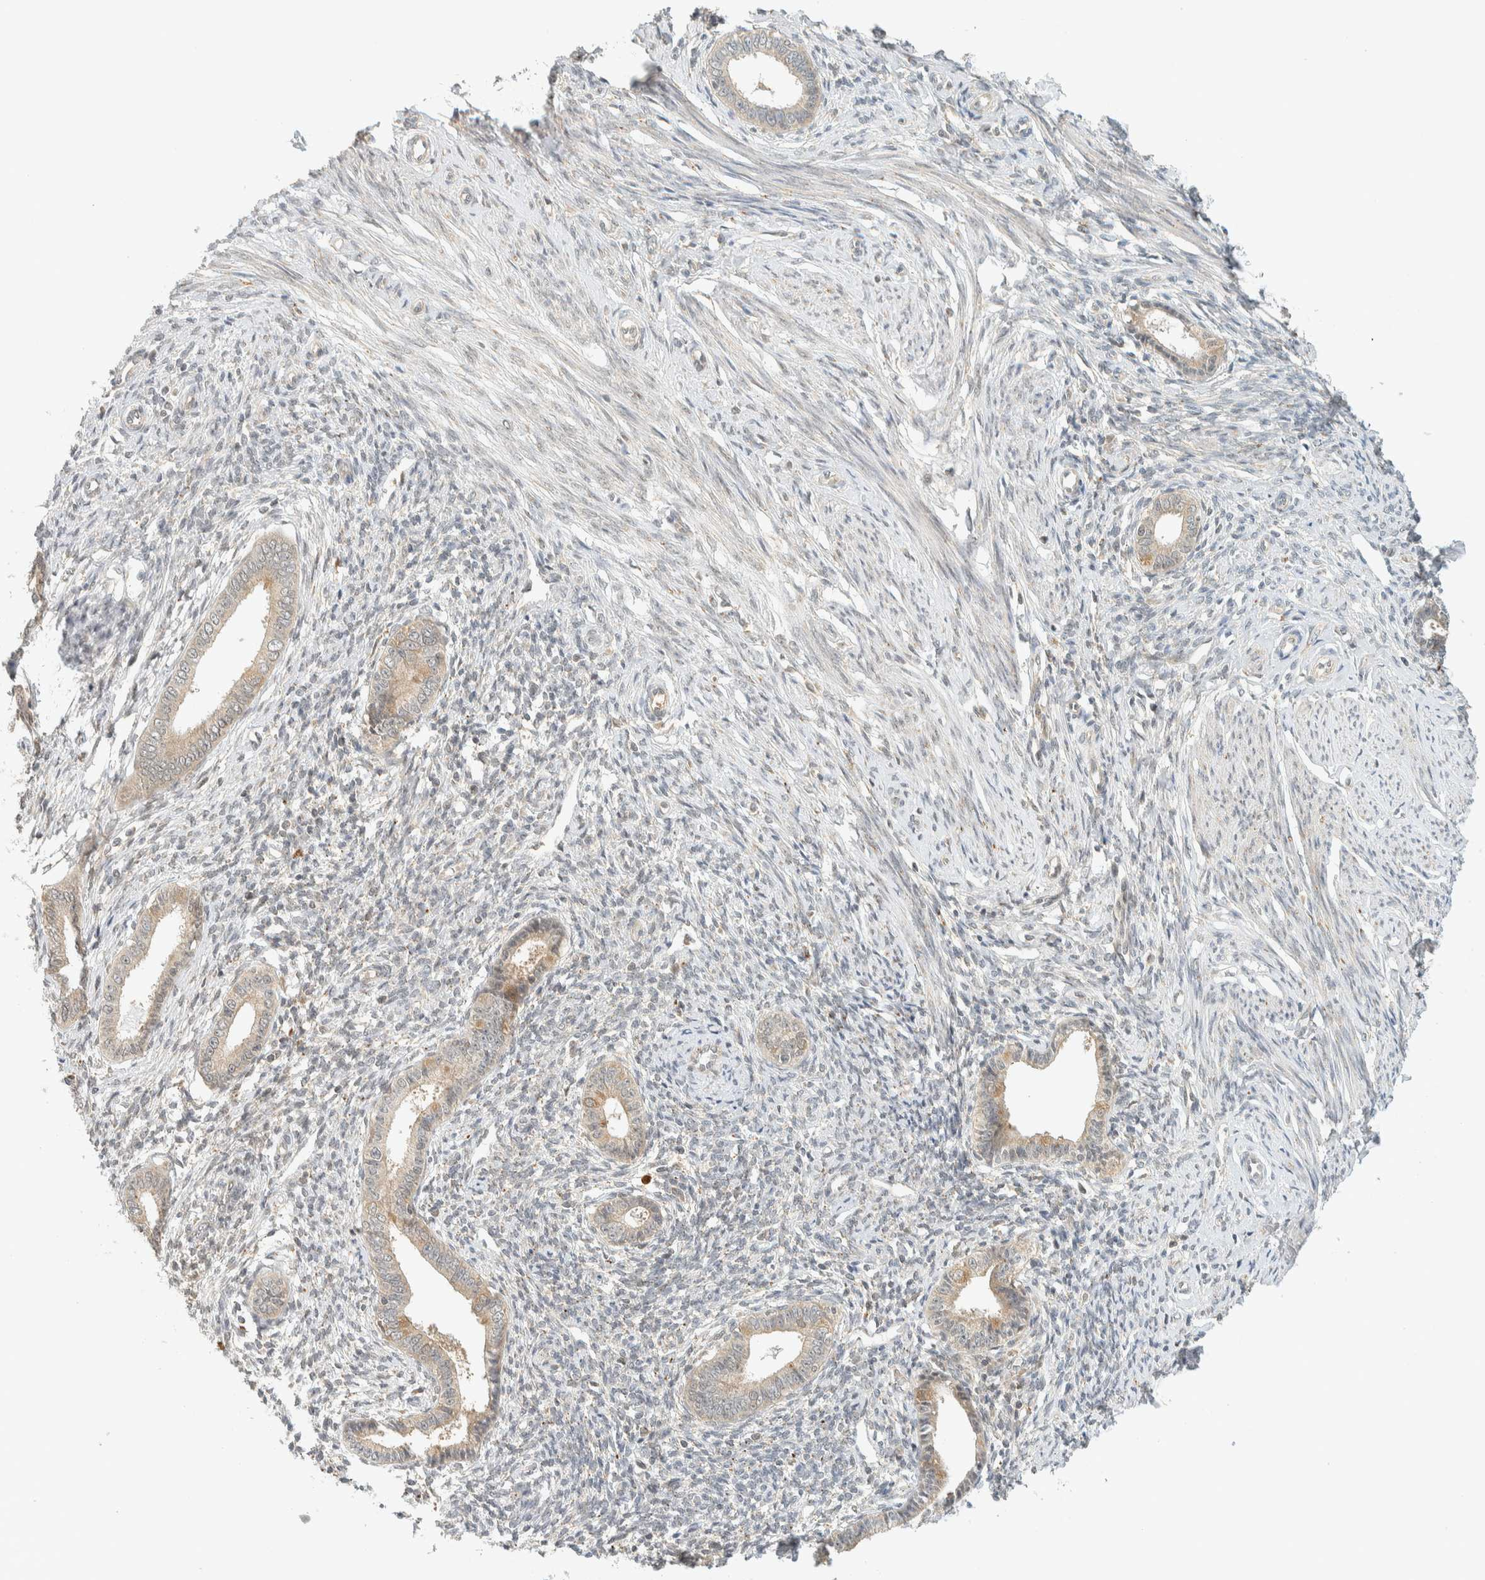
{"staining": {"intensity": "negative", "quantity": "none", "location": "none"}, "tissue": "endometrium", "cell_type": "Cells in endometrial stroma", "image_type": "normal", "snomed": [{"axis": "morphology", "description": "Normal tissue, NOS"}, {"axis": "topography", "description": "Endometrium"}], "caption": "DAB immunohistochemical staining of benign endometrium exhibits no significant expression in cells in endometrial stroma. (DAB immunohistochemistry visualized using brightfield microscopy, high magnification).", "gene": "KIFAP3", "patient": {"sex": "female", "age": 56}}